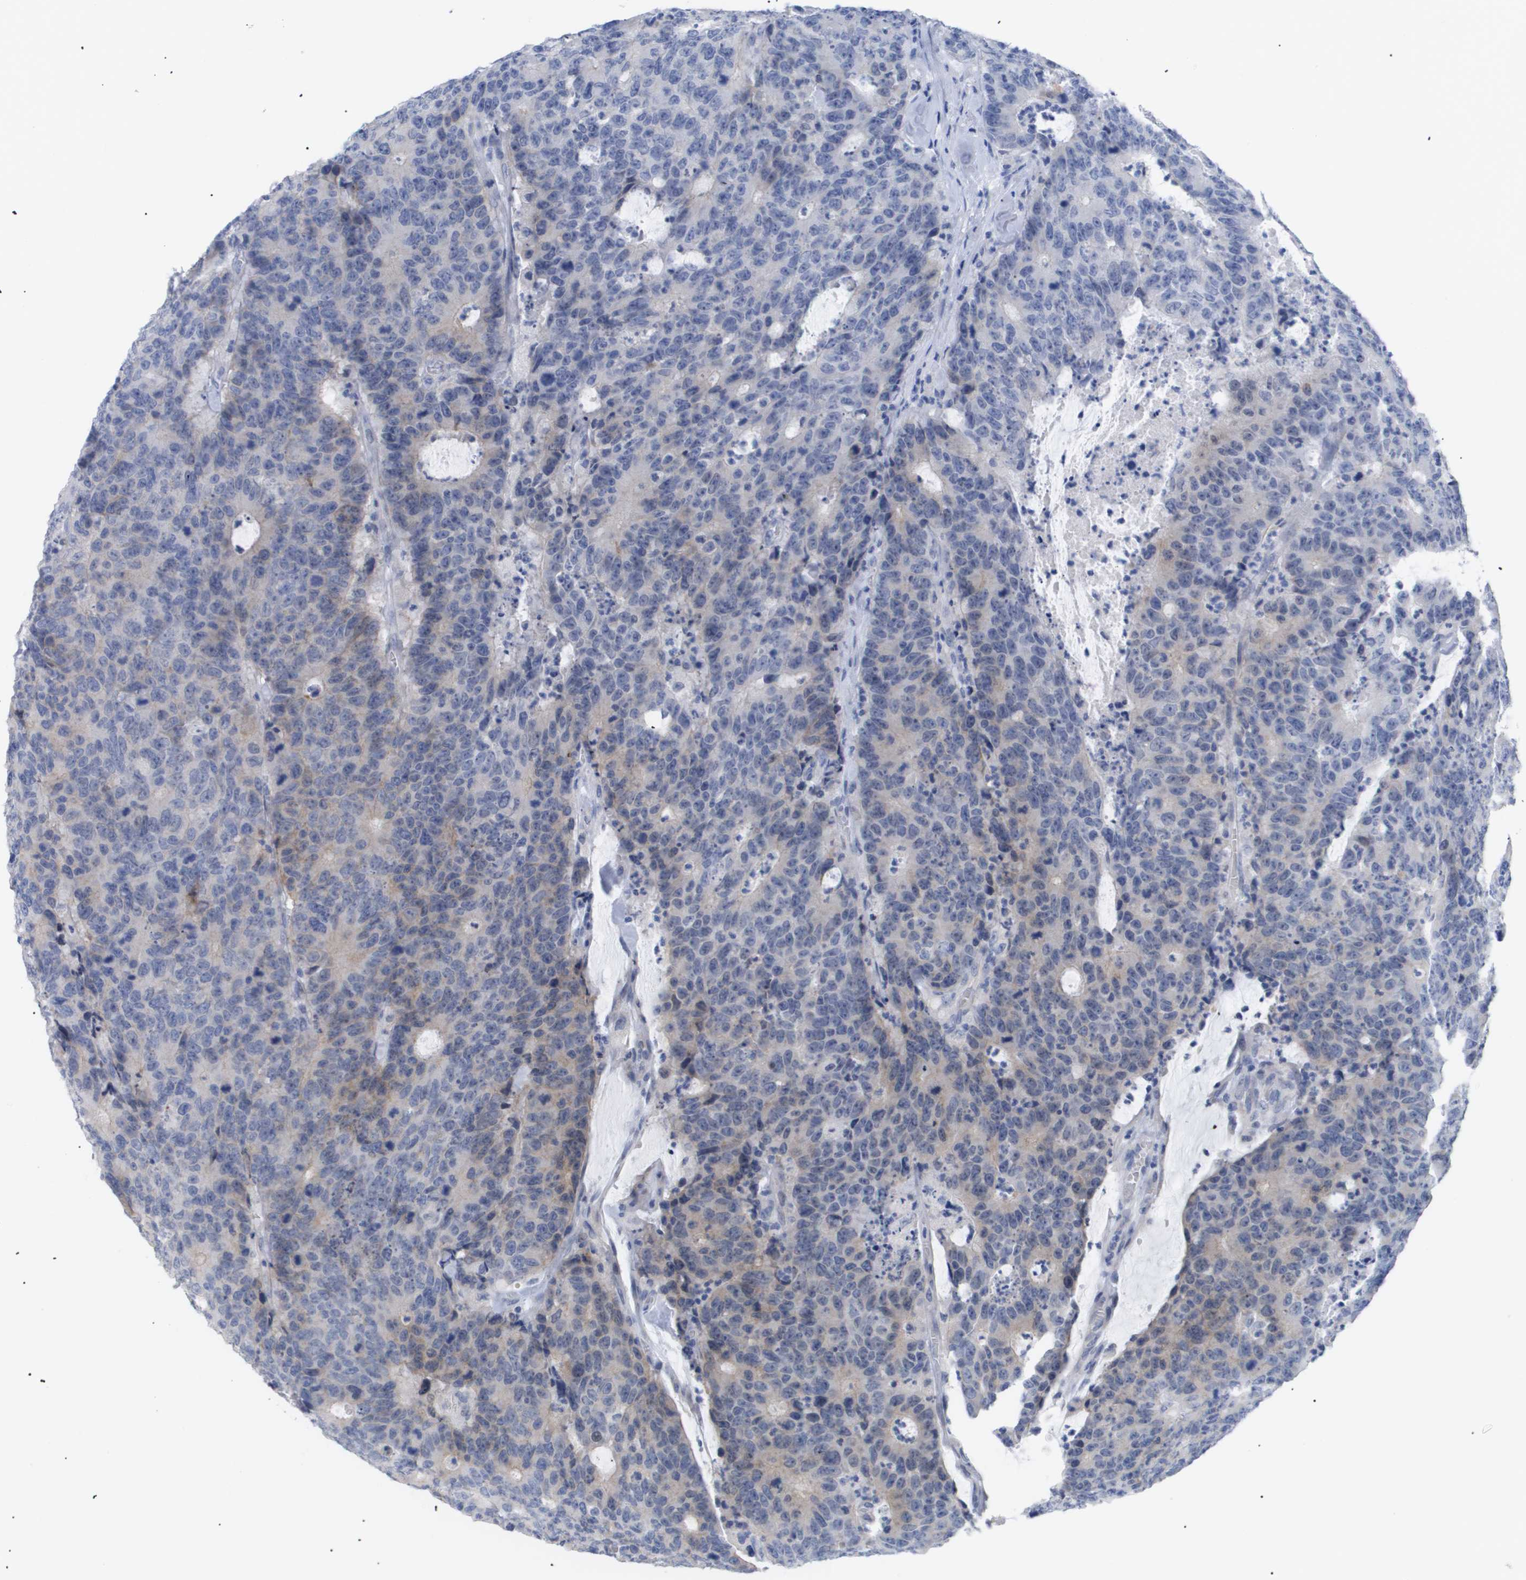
{"staining": {"intensity": "weak", "quantity": "<25%", "location": "cytoplasmic/membranous"}, "tissue": "colorectal cancer", "cell_type": "Tumor cells", "image_type": "cancer", "snomed": [{"axis": "morphology", "description": "Adenocarcinoma, NOS"}, {"axis": "topography", "description": "Colon"}], "caption": "Colorectal cancer was stained to show a protein in brown. There is no significant positivity in tumor cells.", "gene": "CAV3", "patient": {"sex": "female", "age": 86}}